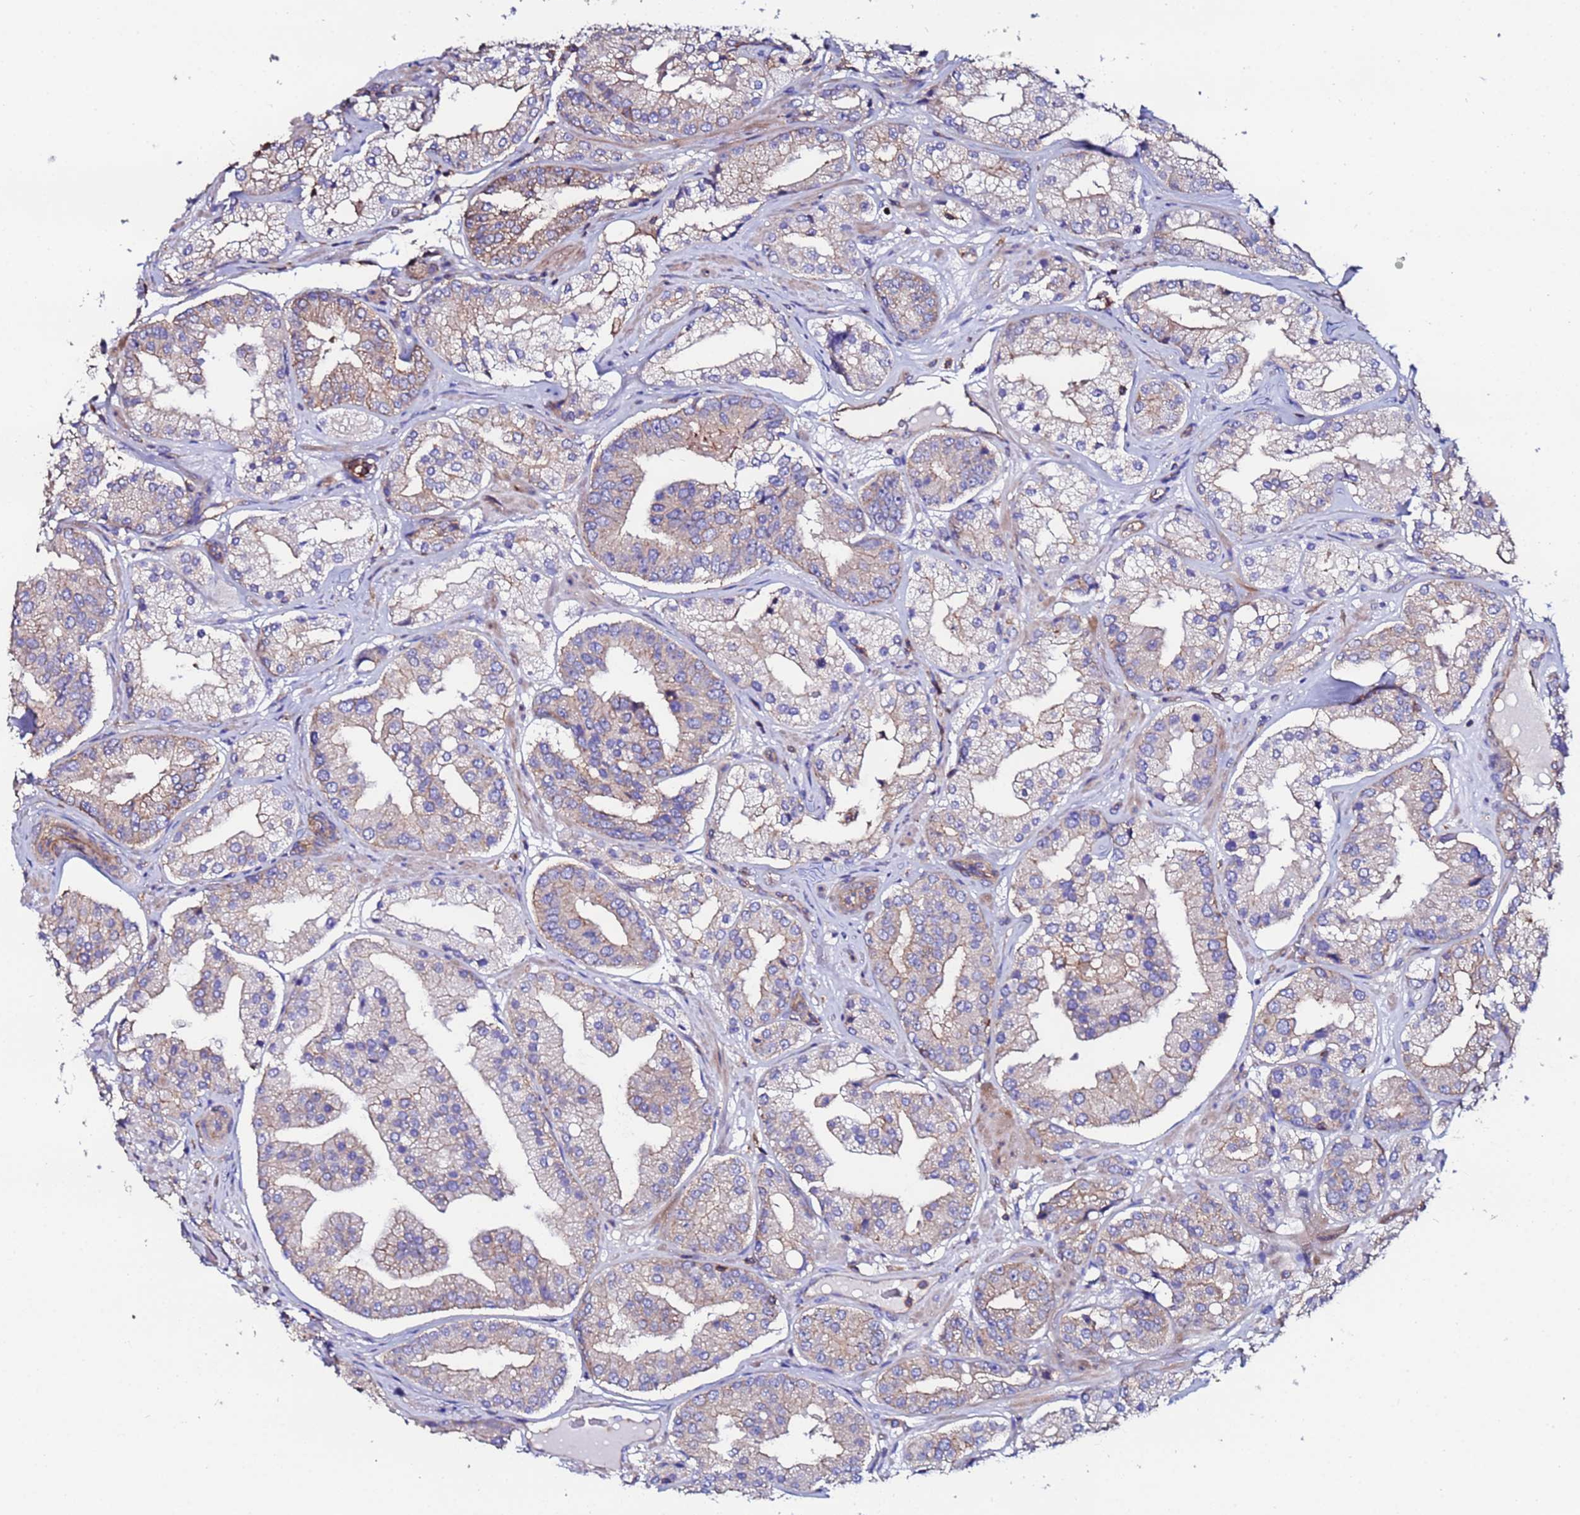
{"staining": {"intensity": "weak", "quantity": "<25%", "location": "cytoplasmic/membranous"}, "tissue": "prostate cancer", "cell_type": "Tumor cells", "image_type": "cancer", "snomed": [{"axis": "morphology", "description": "Adenocarcinoma, High grade"}, {"axis": "topography", "description": "Prostate"}], "caption": "This is an immunohistochemistry image of high-grade adenocarcinoma (prostate). There is no positivity in tumor cells.", "gene": "POTEE", "patient": {"sex": "male", "age": 63}}